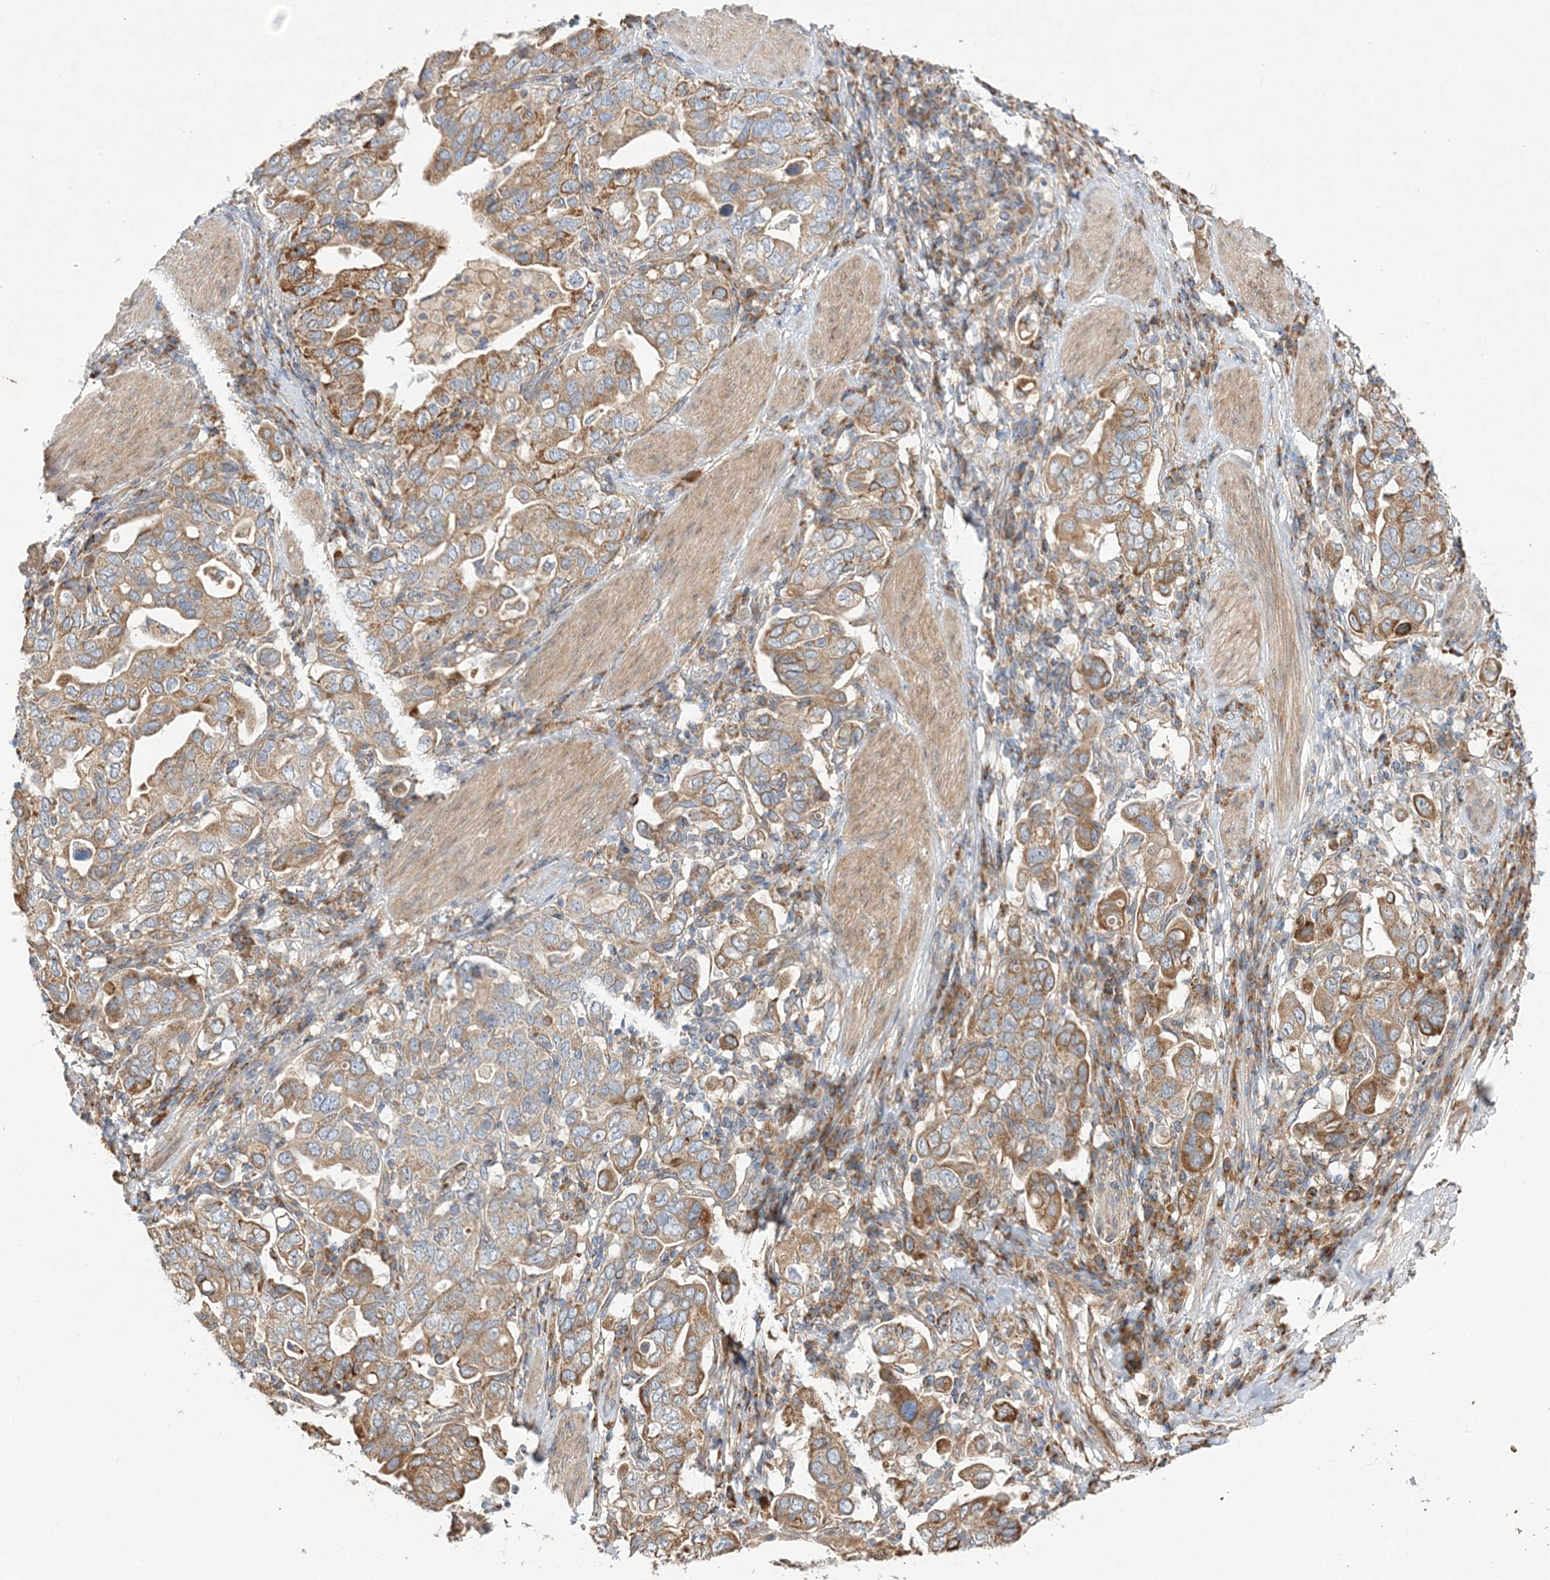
{"staining": {"intensity": "moderate", "quantity": ">75%", "location": "cytoplasmic/membranous"}, "tissue": "stomach cancer", "cell_type": "Tumor cells", "image_type": "cancer", "snomed": [{"axis": "morphology", "description": "Adenocarcinoma, NOS"}, {"axis": "topography", "description": "Stomach, upper"}], "caption": "This photomicrograph reveals stomach cancer stained with IHC to label a protein in brown. The cytoplasmic/membranous of tumor cells show moderate positivity for the protein. Nuclei are counter-stained blue.", "gene": "ZFYVE16", "patient": {"sex": "male", "age": 62}}